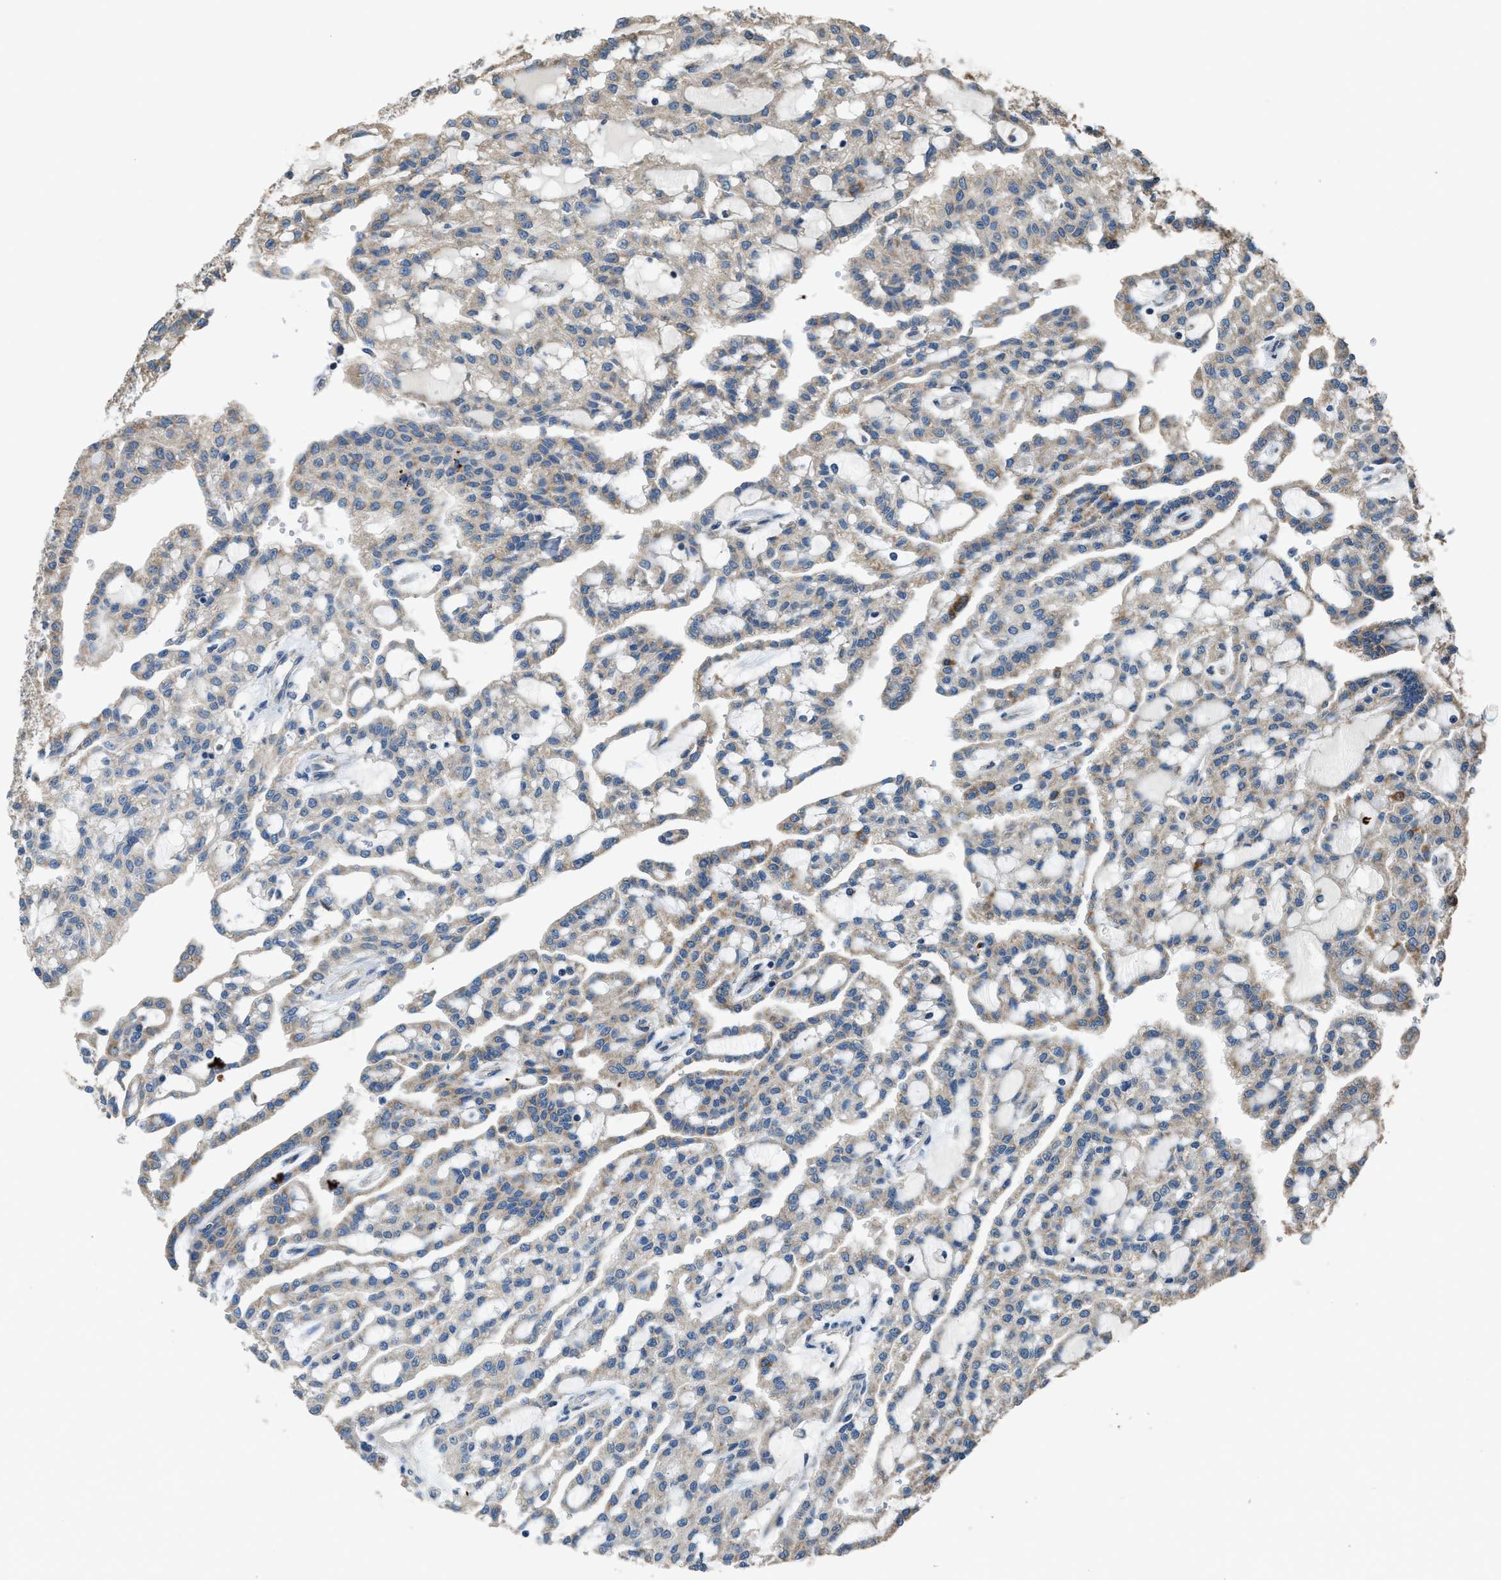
{"staining": {"intensity": "weak", "quantity": ">75%", "location": "cytoplasmic/membranous"}, "tissue": "renal cancer", "cell_type": "Tumor cells", "image_type": "cancer", "snomed": [{"axis": "morphology", "description": "Adenocarcinoma, NOS"}, {"axis": "topography", "description": "Kidney"}], "caption": "Tumor cells exhibit low levels of weak cytoplasmic/membranous expression in about >75% of cells in human renal adenocarcinoma.", "gene": "TMEM150A", "patient": {"sex": "male", "age": 63}}